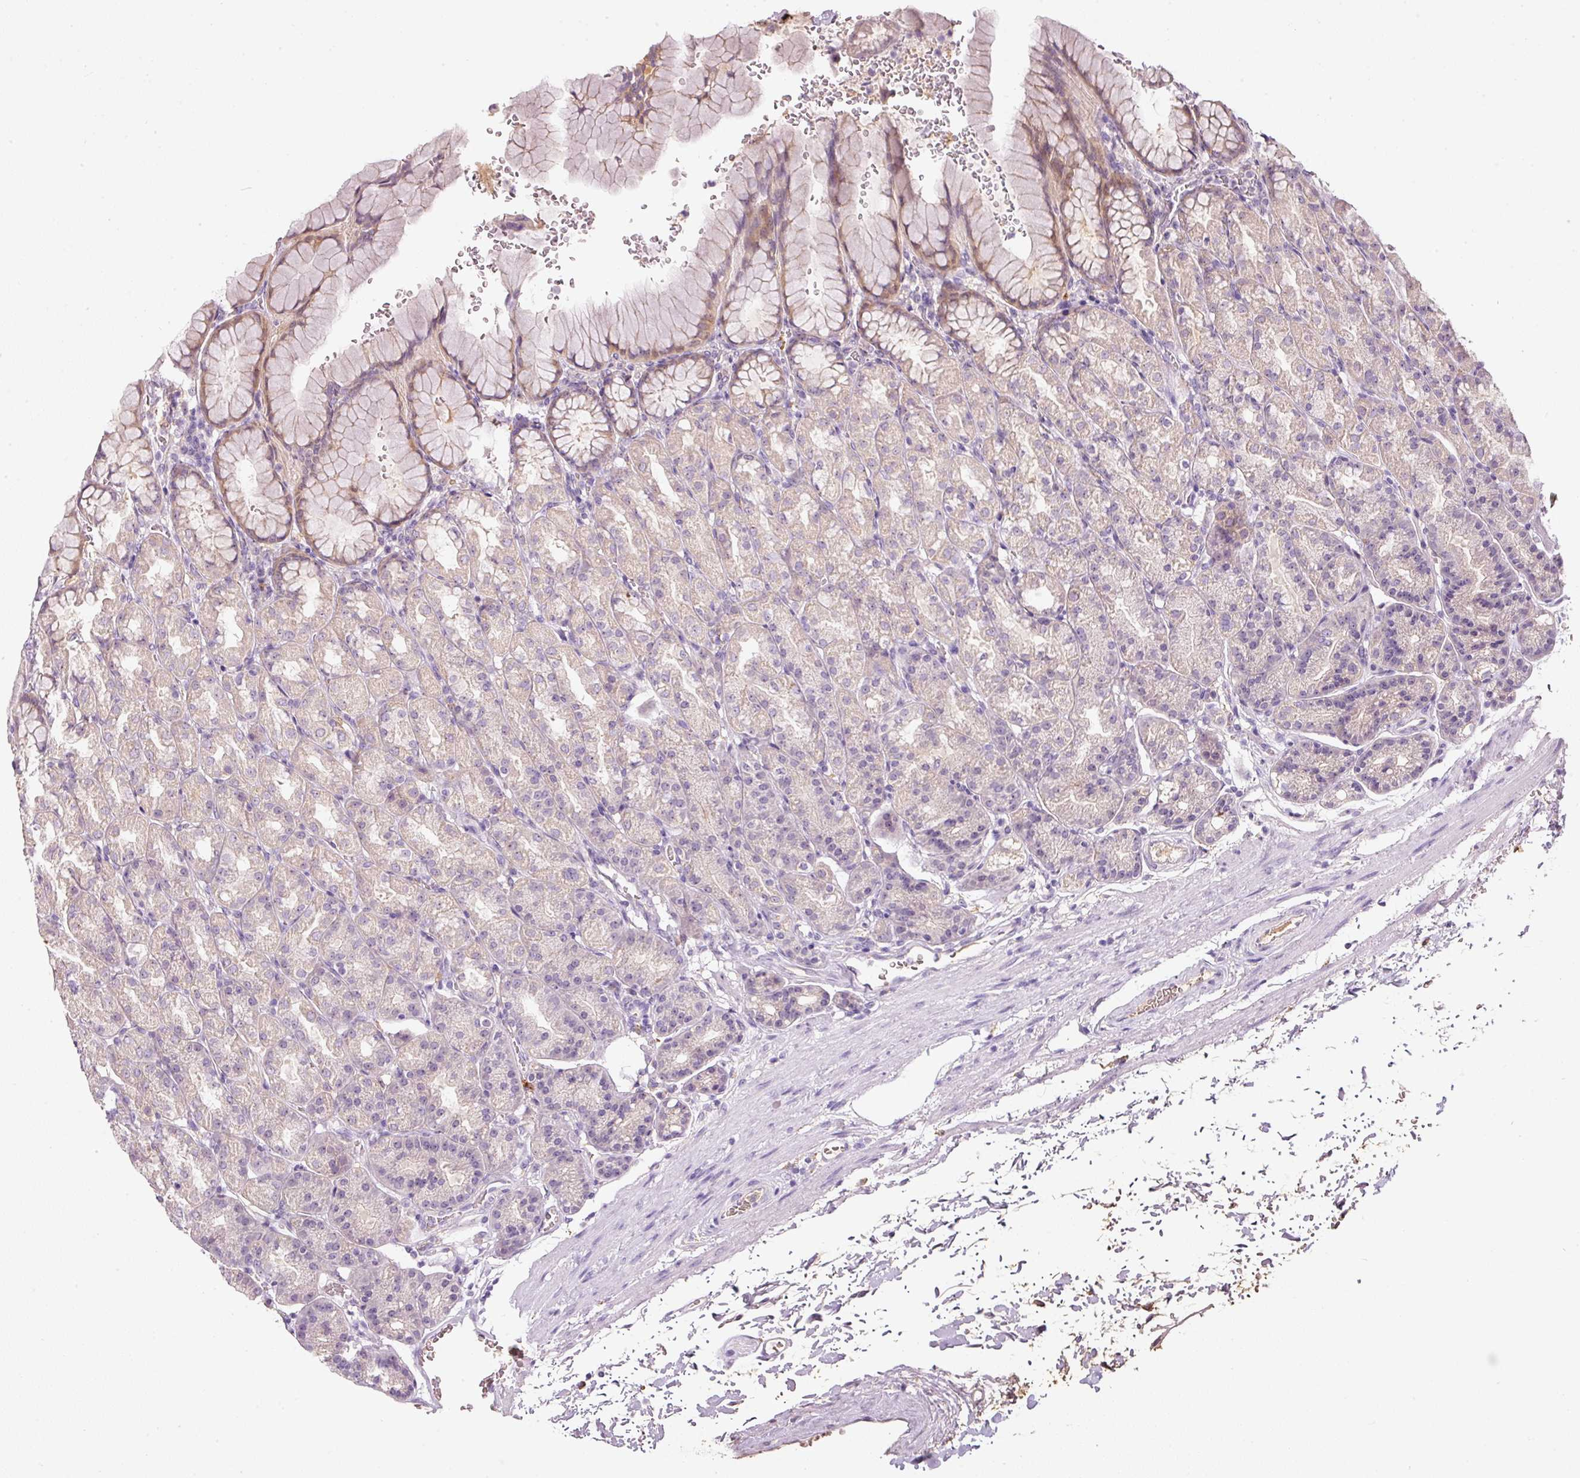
{"staining": {"intensity": "weak", "quantity": "25%-75%", "location": "cytoplasmic/membranous"}, "tissue": "stomach", "cell_type": "Glandular cells", "image_type": "normal", "snomed": [{"axis": "morphology", "description": "Normal tissue, NOS"}, {"axis": "topography", "description": "Stomach, upper"}], "caption": "Immunohistochemistry image of benign stomach: human stomach stained using immunohistochemistry exhibits low levels of weak protein expression localized specifically in the cytoplasmic/membranous of glandular cells, appearing as a cytoplasmic/membranous brown color.", "gene": "TMEM37", "patient": {"sex": "female", "age": 81}}